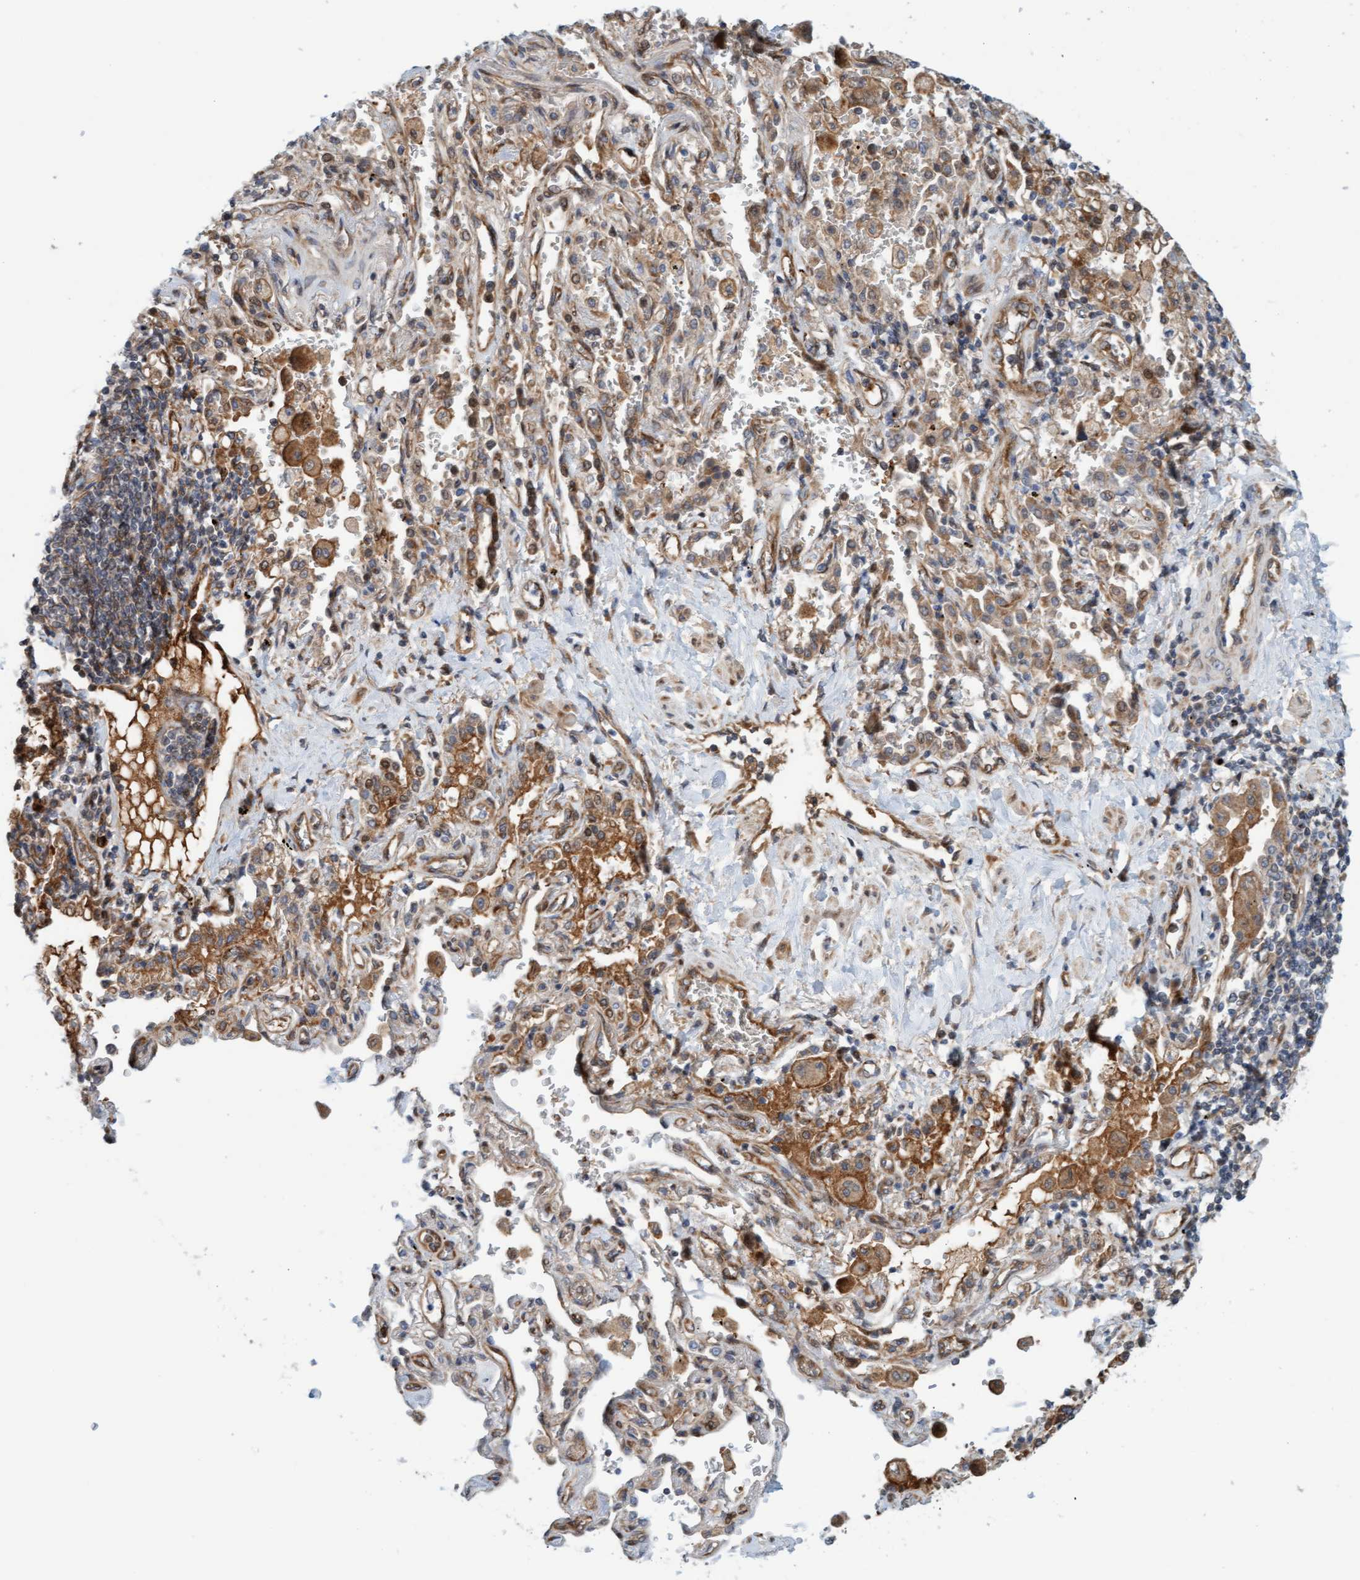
{"staining": {"intensity": "moderate", "quantity": ">75%", "location": "cytoplasmic/membranous"}, "tissue": "lung cancer", "cell_type": "Tumor cells", "image_type": "cancer", "snomed": [{"axis": "morphology", "description": "Adenocarcinoma, NOS"}, {"axis": "topography", "description": "Lung"}], "caption": "Brown immunohistochemical staining in human lung cancer (adenocarcinoma) displays moderate cytoplasmic/membranous staining in about >75% of tumor cells.", "gene": "EIF4EBP1", "patient": {"sex": "female", "age": 65}}